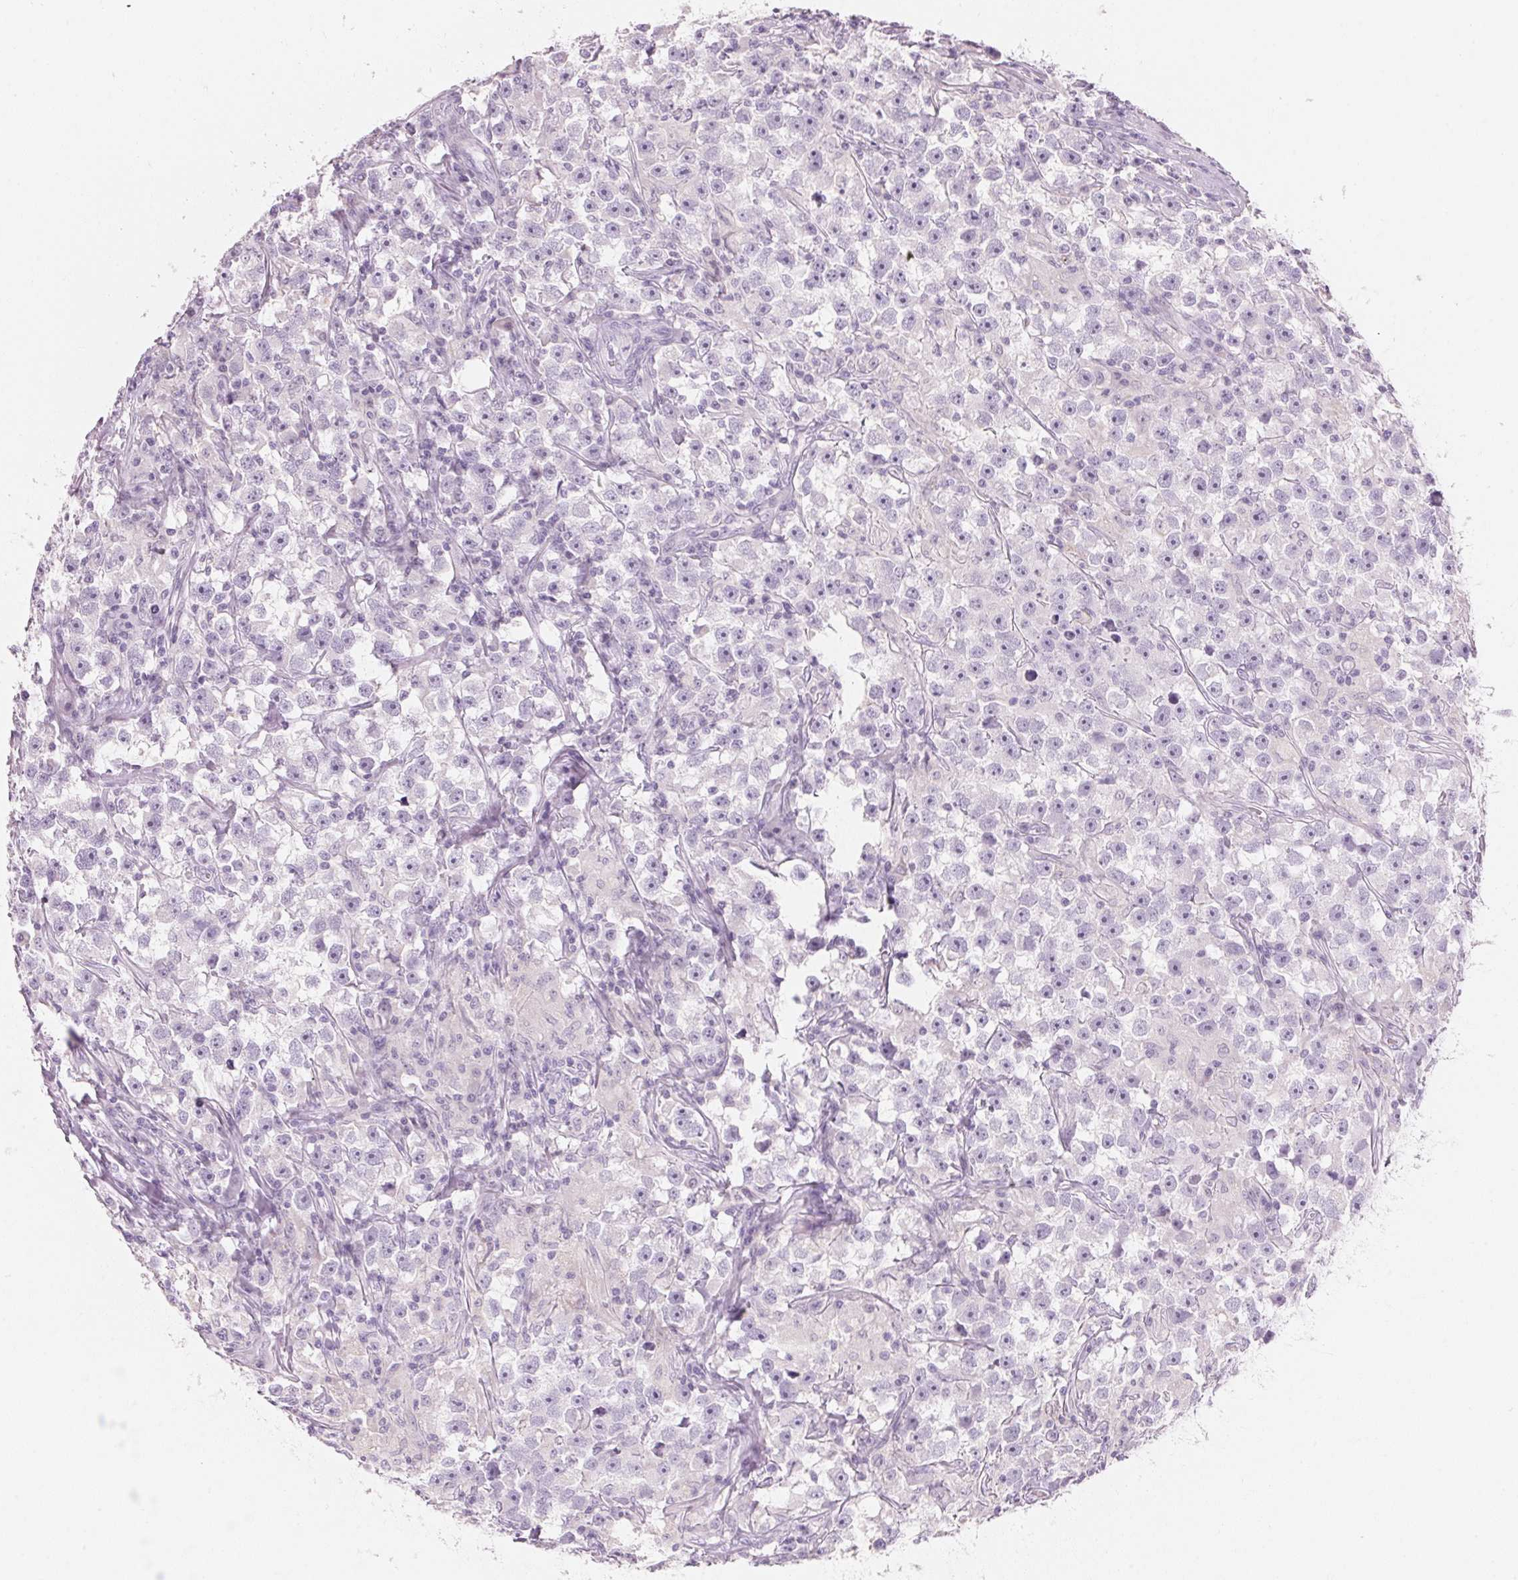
{"staining": {"intensity": "negative", "quantity": "none", "location": "none"}, "tissue": "testis cancer", "cell_type": "Tumor cells", "image_type": "cancer", "snomed": [{"axis": "morphology", "description": "Seminoma, NOS"}, {"axis": "topography", "description": "Testis"}], "caption": "Protein analysis of seminoma (testis) demonstrates no significant positivity in tumor cells.", "gene": "HOXB13", "patient": {"sex": "male", "age": 33}}